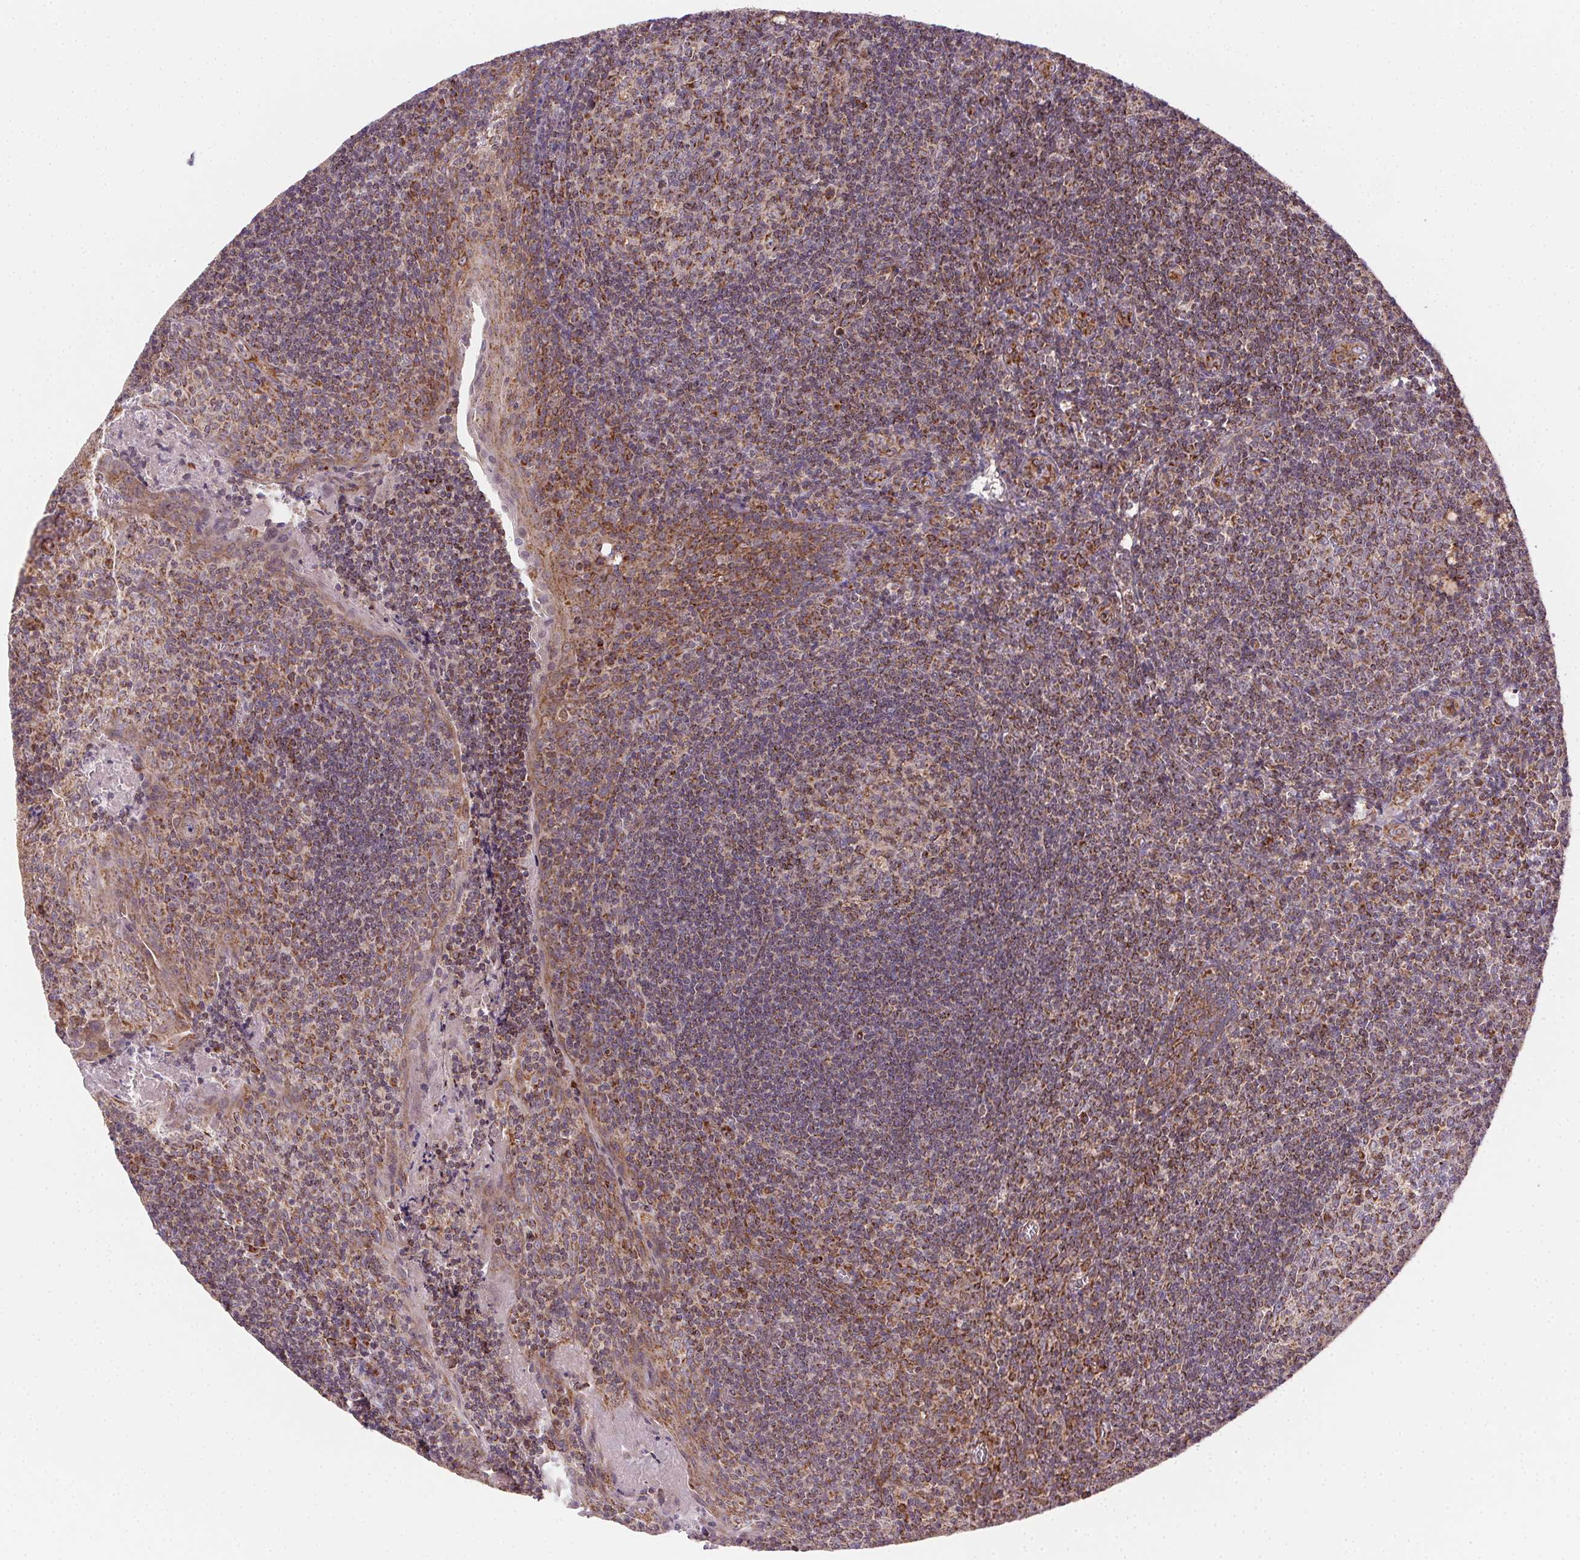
{"staining": {"intensity": "strong", "quantity": "25%-75%", "location": "cytoplasmic/membranous"}, "tissue": "tonsil", "cell_type": "Germinal center cells", "image_type": "normal", "snomed": [{"axis": "morphology", "description": "Normal tissue, NOS"}, {"axis": "morphology", "description": "Inflammation, NOS"}, {"axis": "topography", "description": "Tonsil"}], "caption": "Strong cytoplasmic/membranous expression is appreciated in approximately 25%-75% of germinal center cells in benign tonsil.", "gene": "CLPB", "patient": {"sex": "female", "age": 31}}